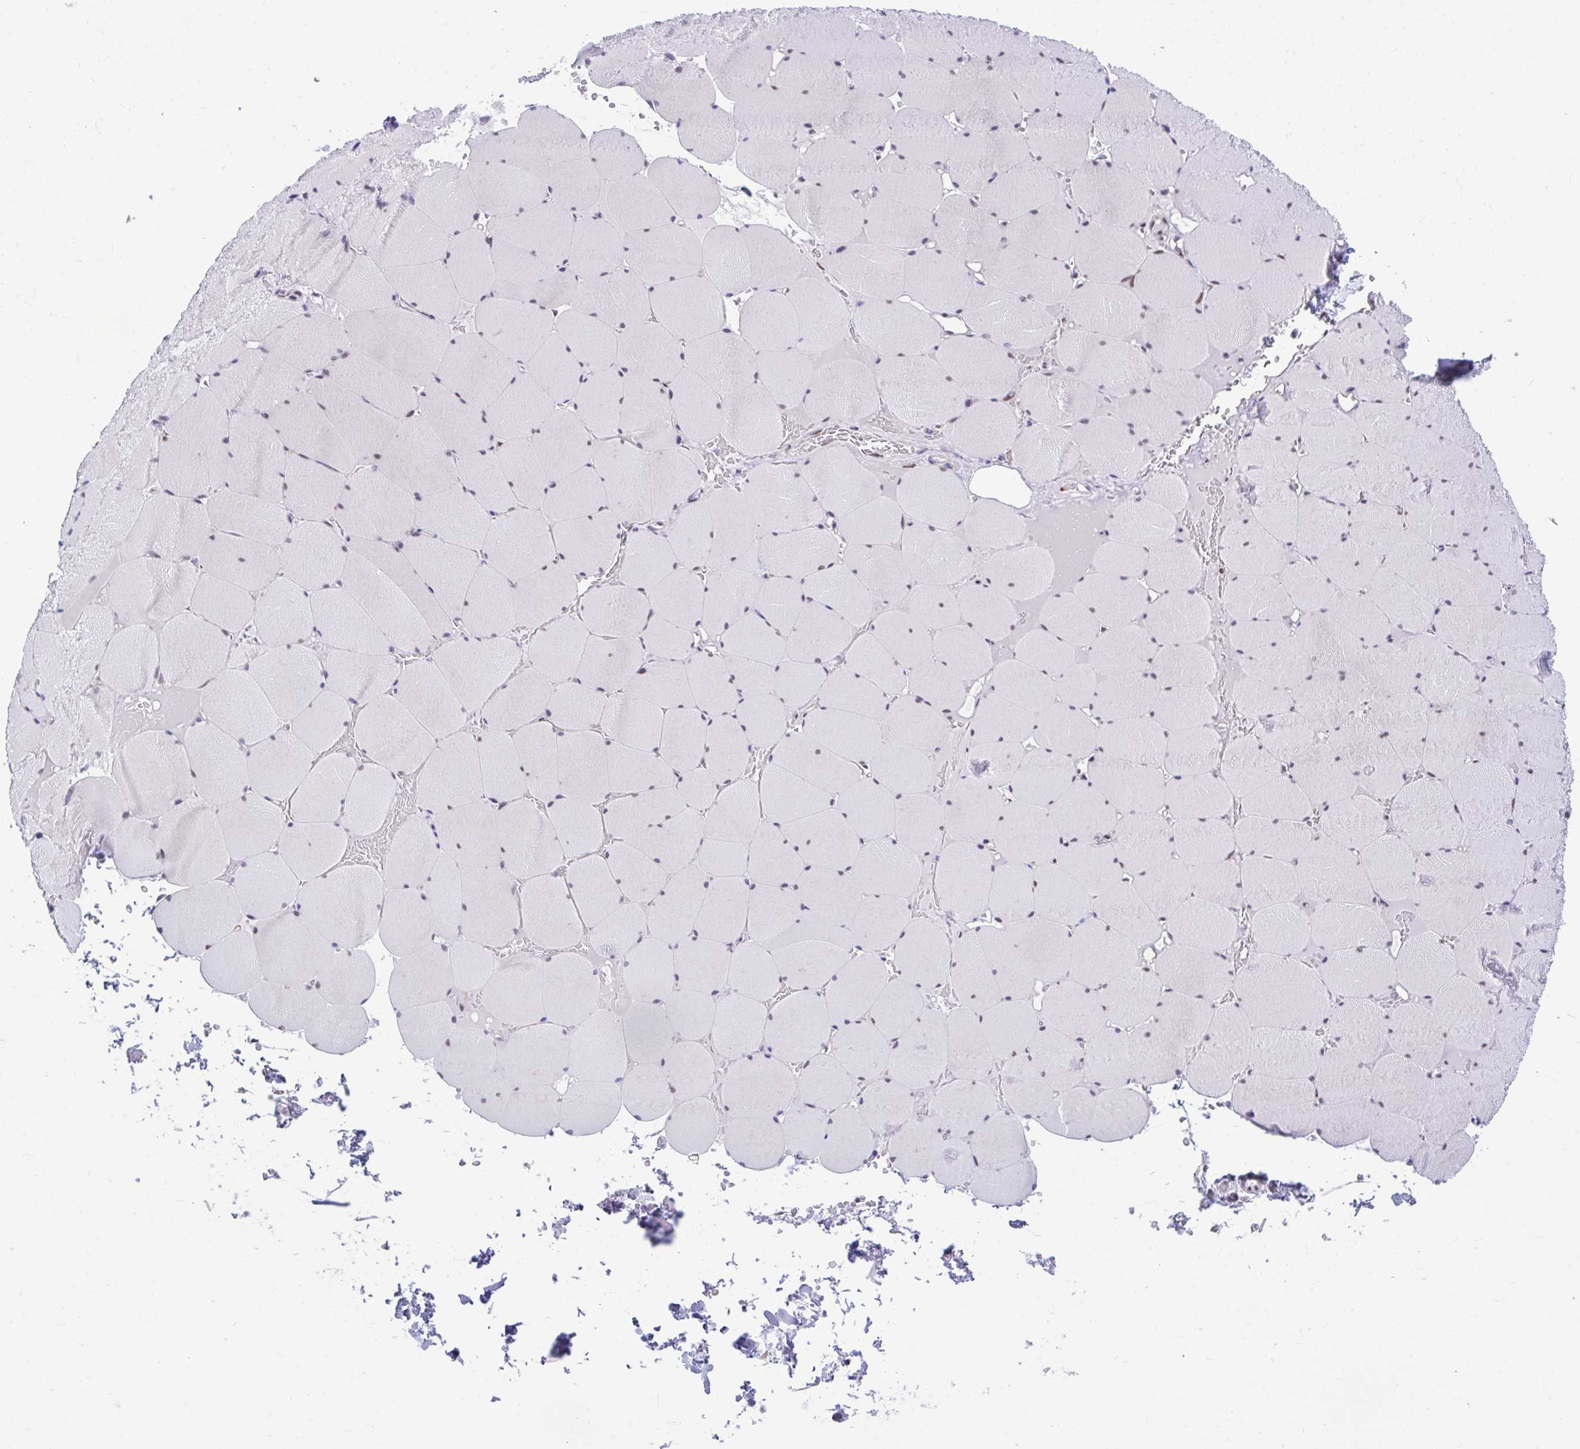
{"staining": {"intensity": "negative", "quantity": "none", "location": "none"}, "tissue": "skeletal muscle", "cell_type": "Myocytes", "image_type": "normal", "snomed": [{"axis": "morphology", "description": "Normal tissue, NOS"}, {"axis": "topography", "description": "Skeletal muscle"}, {"axis": "topography", "description": "Head-Neck"}], "caption": "High magnification brightfield microscopy of benign skeletal muscle stained with DAB (3,3'-diaminobenzidine) (brown) and counterstained with hematoxylin (blue): myocytes show no significant expression. (DAB immunohistochemistry (IHC), high magnification).", "gene": "SLC35C2", "patient": {"sex": "male", "age": 66}}